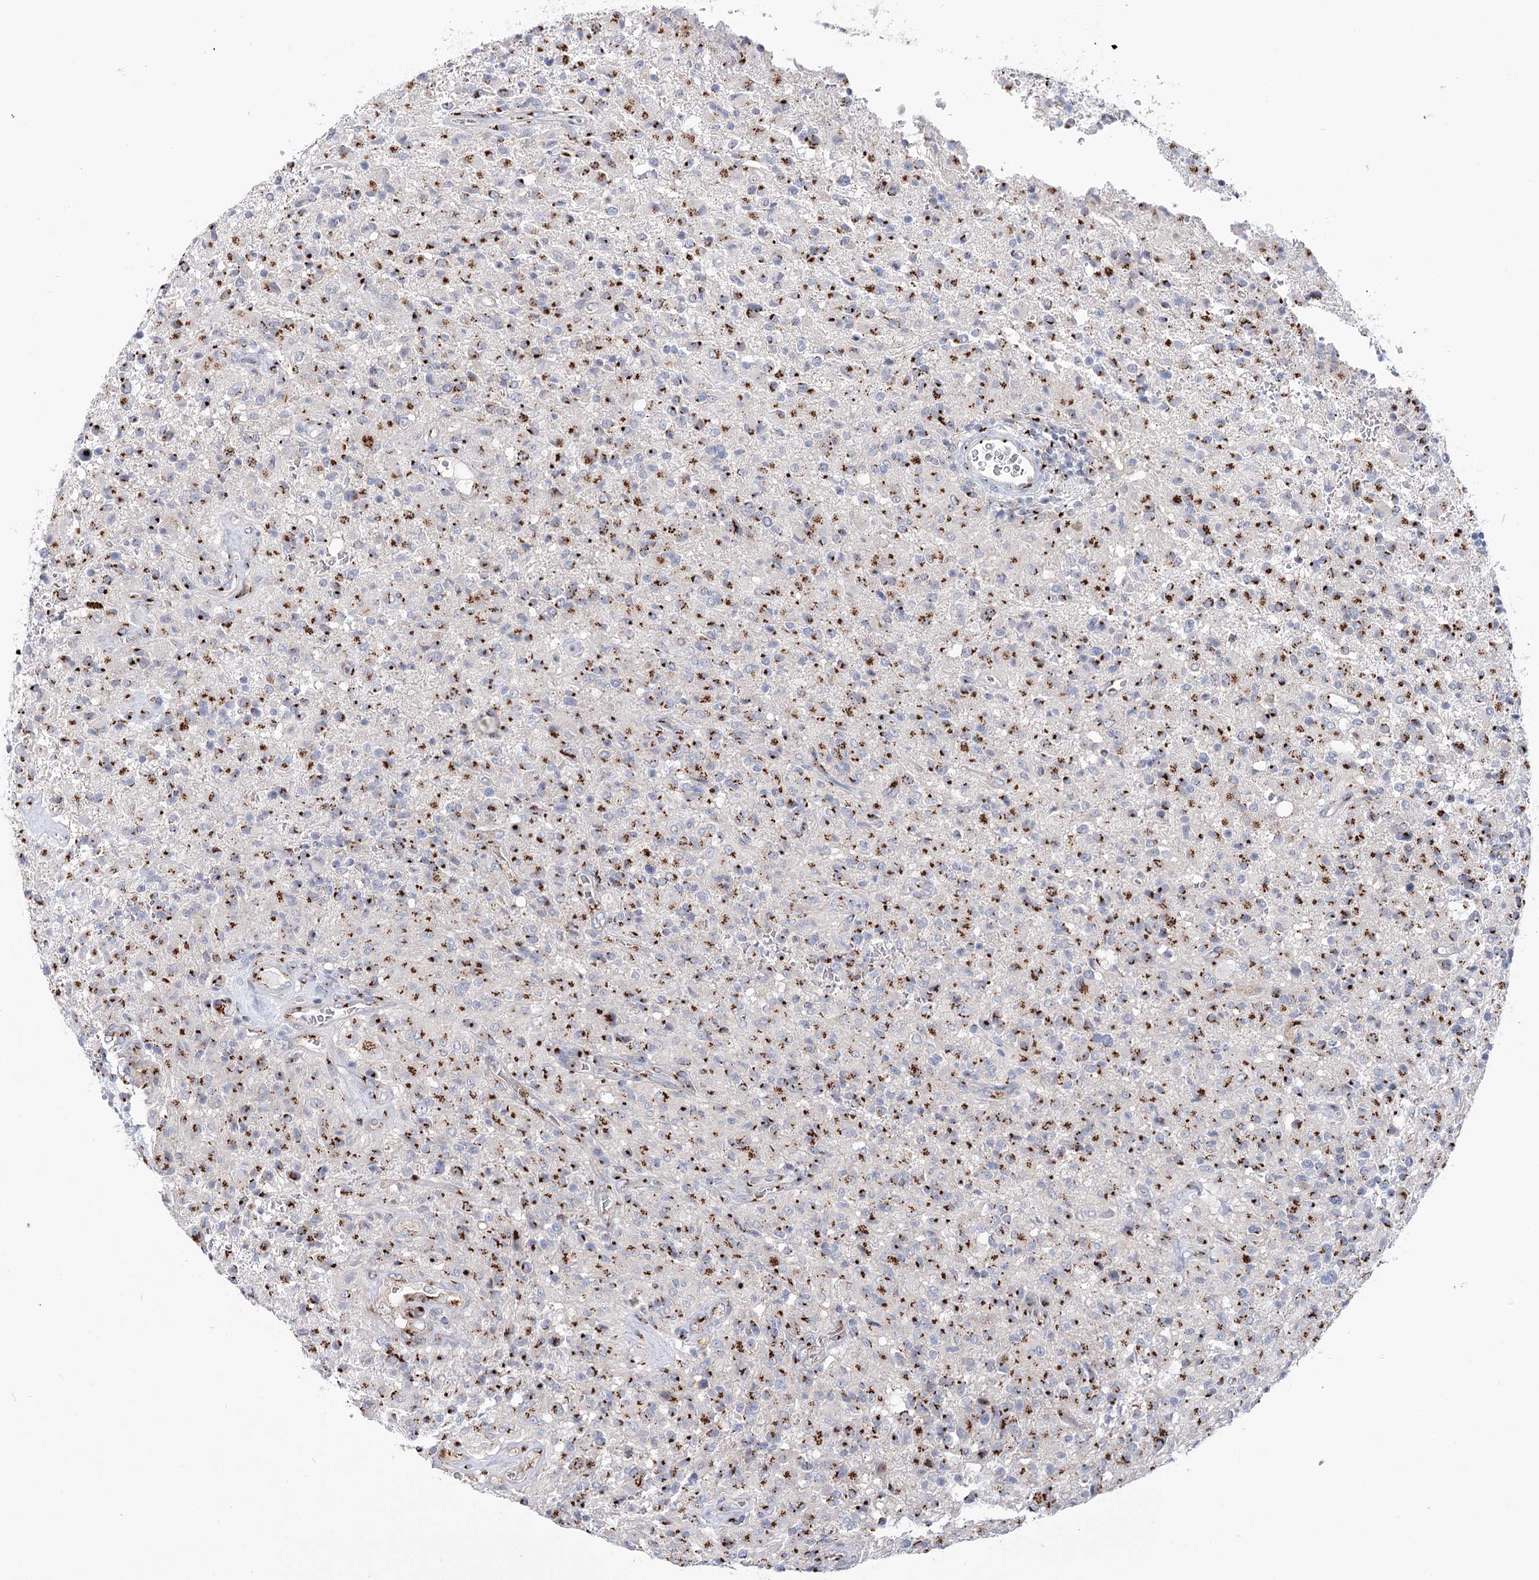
{"staining": {"intensity": "strong", "quantity": "25%-75%", "location": "cytoplasmic/membranous"}, "tissue": "glioma", "cell_type": "Tumor cells", "image_type": "cancer", "snomed": [{"axis": "morphology", "description": "Glioma, malignant, High grade"}, {"axis": "topography", "description": "Brain"}], "caption": "Human malignant glioma (high-grade) stained with a brown dye displays strong cytoplasmic/membranous positive expression in approximately 25%-75% of tumor cells.", "gene": "TMEM165", "patient": {"sex": "female", "age": 57}}